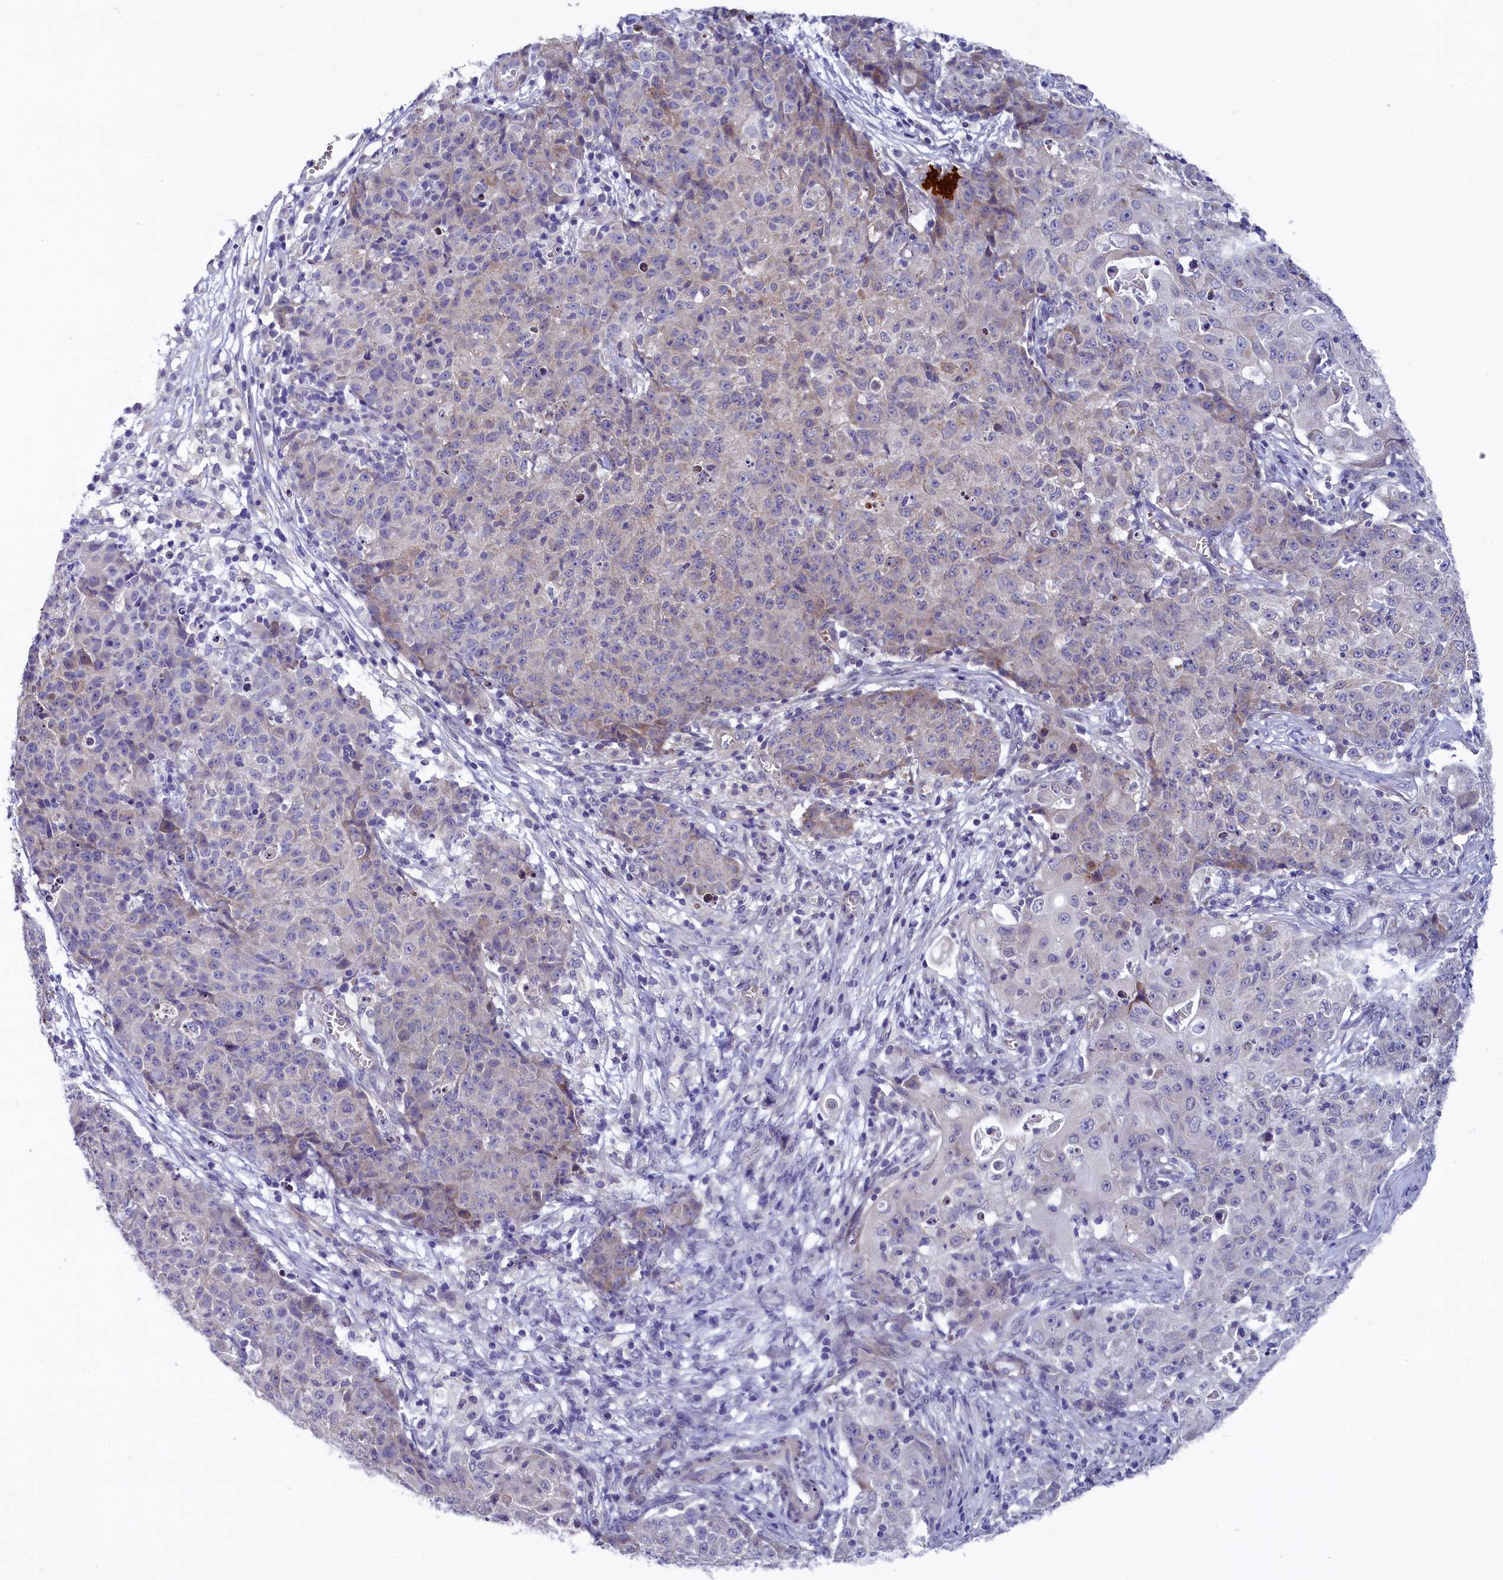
{"staining": {"intensity": "negative", "quantity": "none", "location": "none"}, "tissue": "ovarian cancer", "cell_type": "Tumor cells", "image_type": "cancer", "snomed": [{"axis": "morphology", "description": "Carcinoma, endometroid"}, {"axis": "topography", "description": "Ovary"}], "caption": "Tumor cells are negative for protein expression in human ovarian cancer.", "gene": "SLC39A6", "patient": {"sex": "female", "age": 42}}